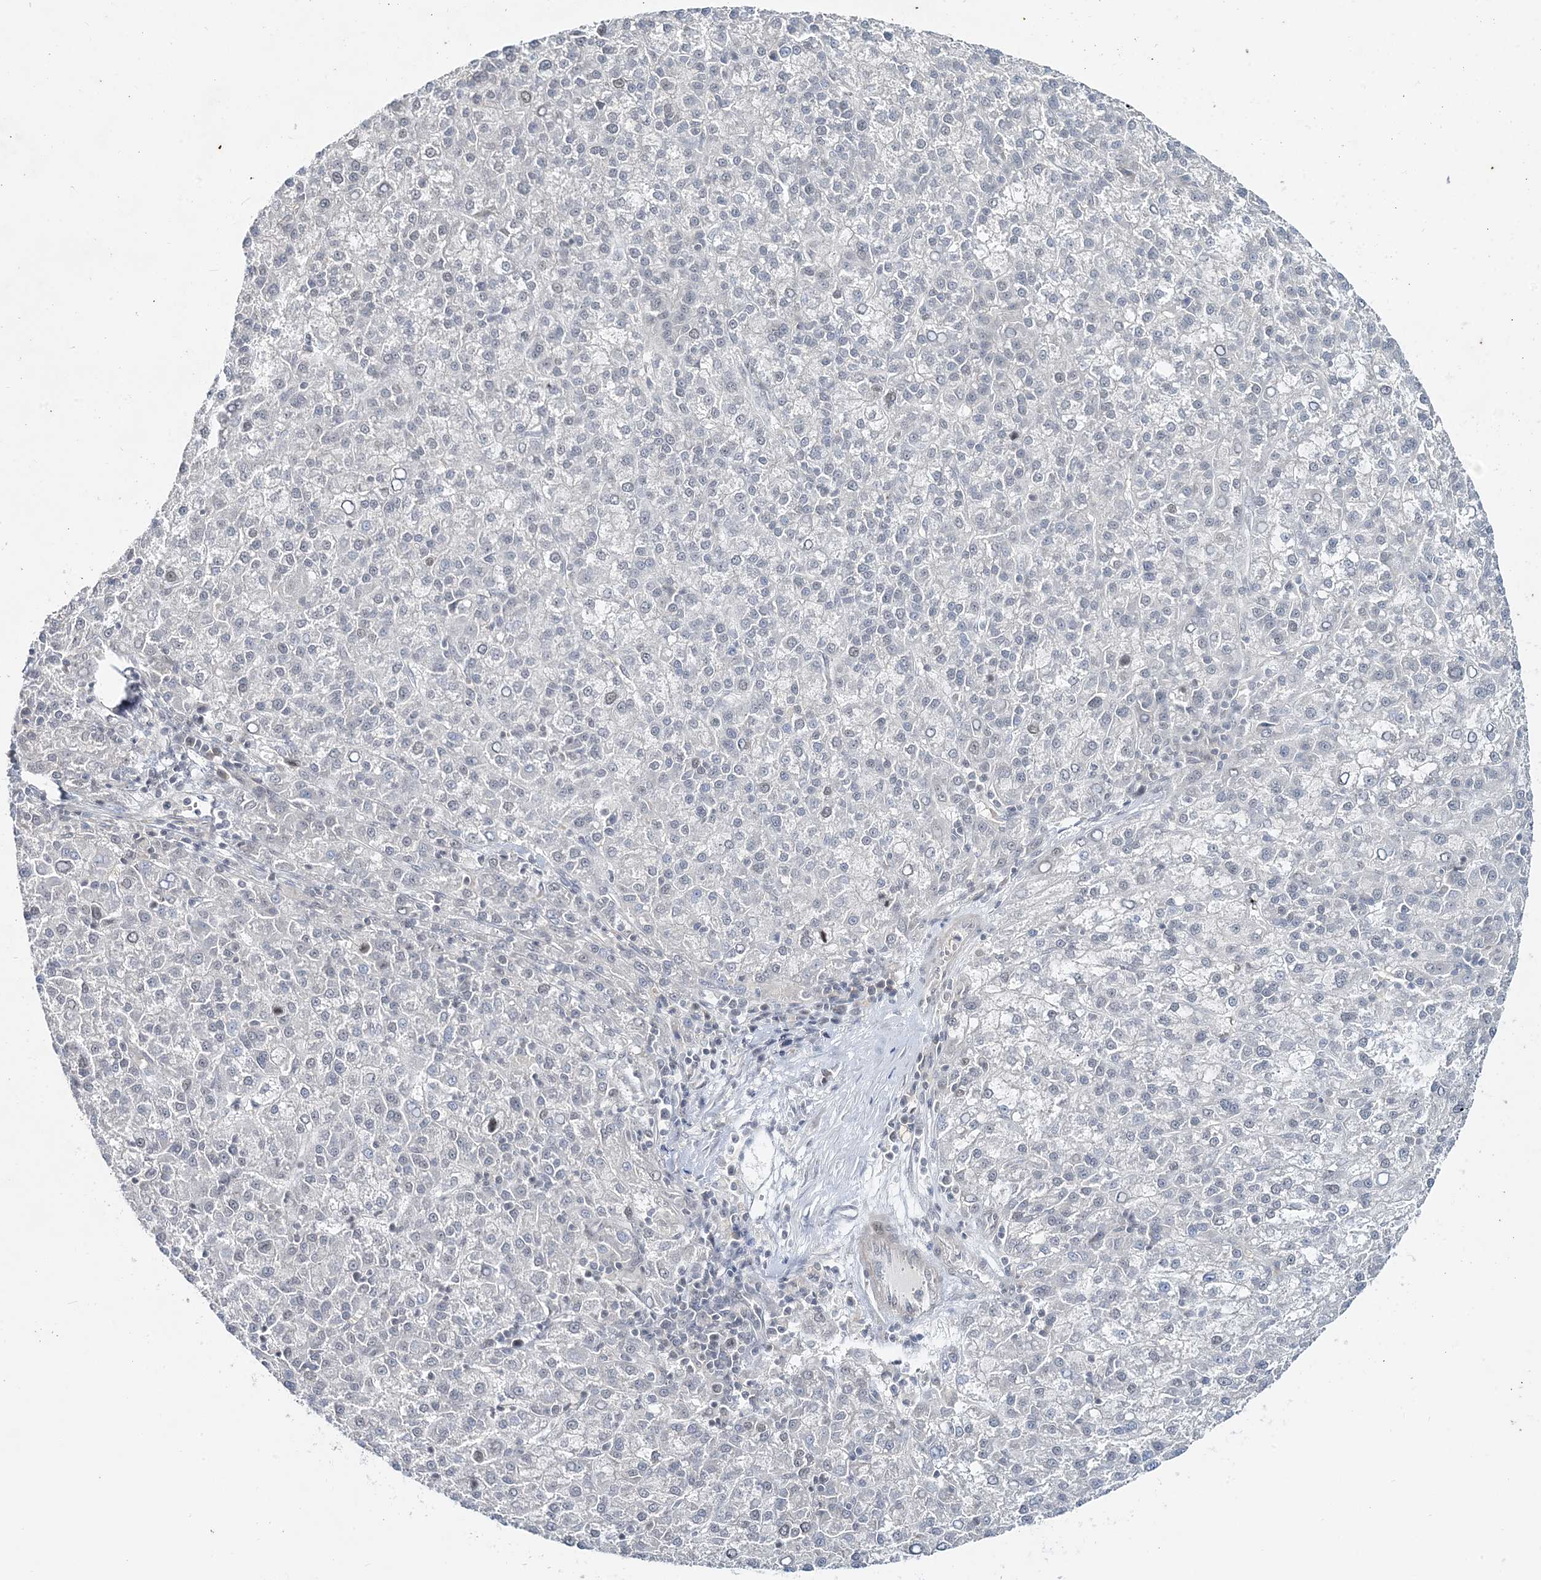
{"staining": {"intensity": "negative", "quantity": "none", "location": "none"}, "tissue": "liver cancer", "cell_type": "Tumor cells", "image_type": "cancer", "snomed": [{"axis": "morphology", "description": "Carcinoma, Hepatocellular, NOS"}, {"axis": "topography", "description": "Liver"}], "caption": "There is no significant staining in tumor cells of liver cancer.", "gene": "LEXM", "patient": {"sex": "female", "age": 58}}